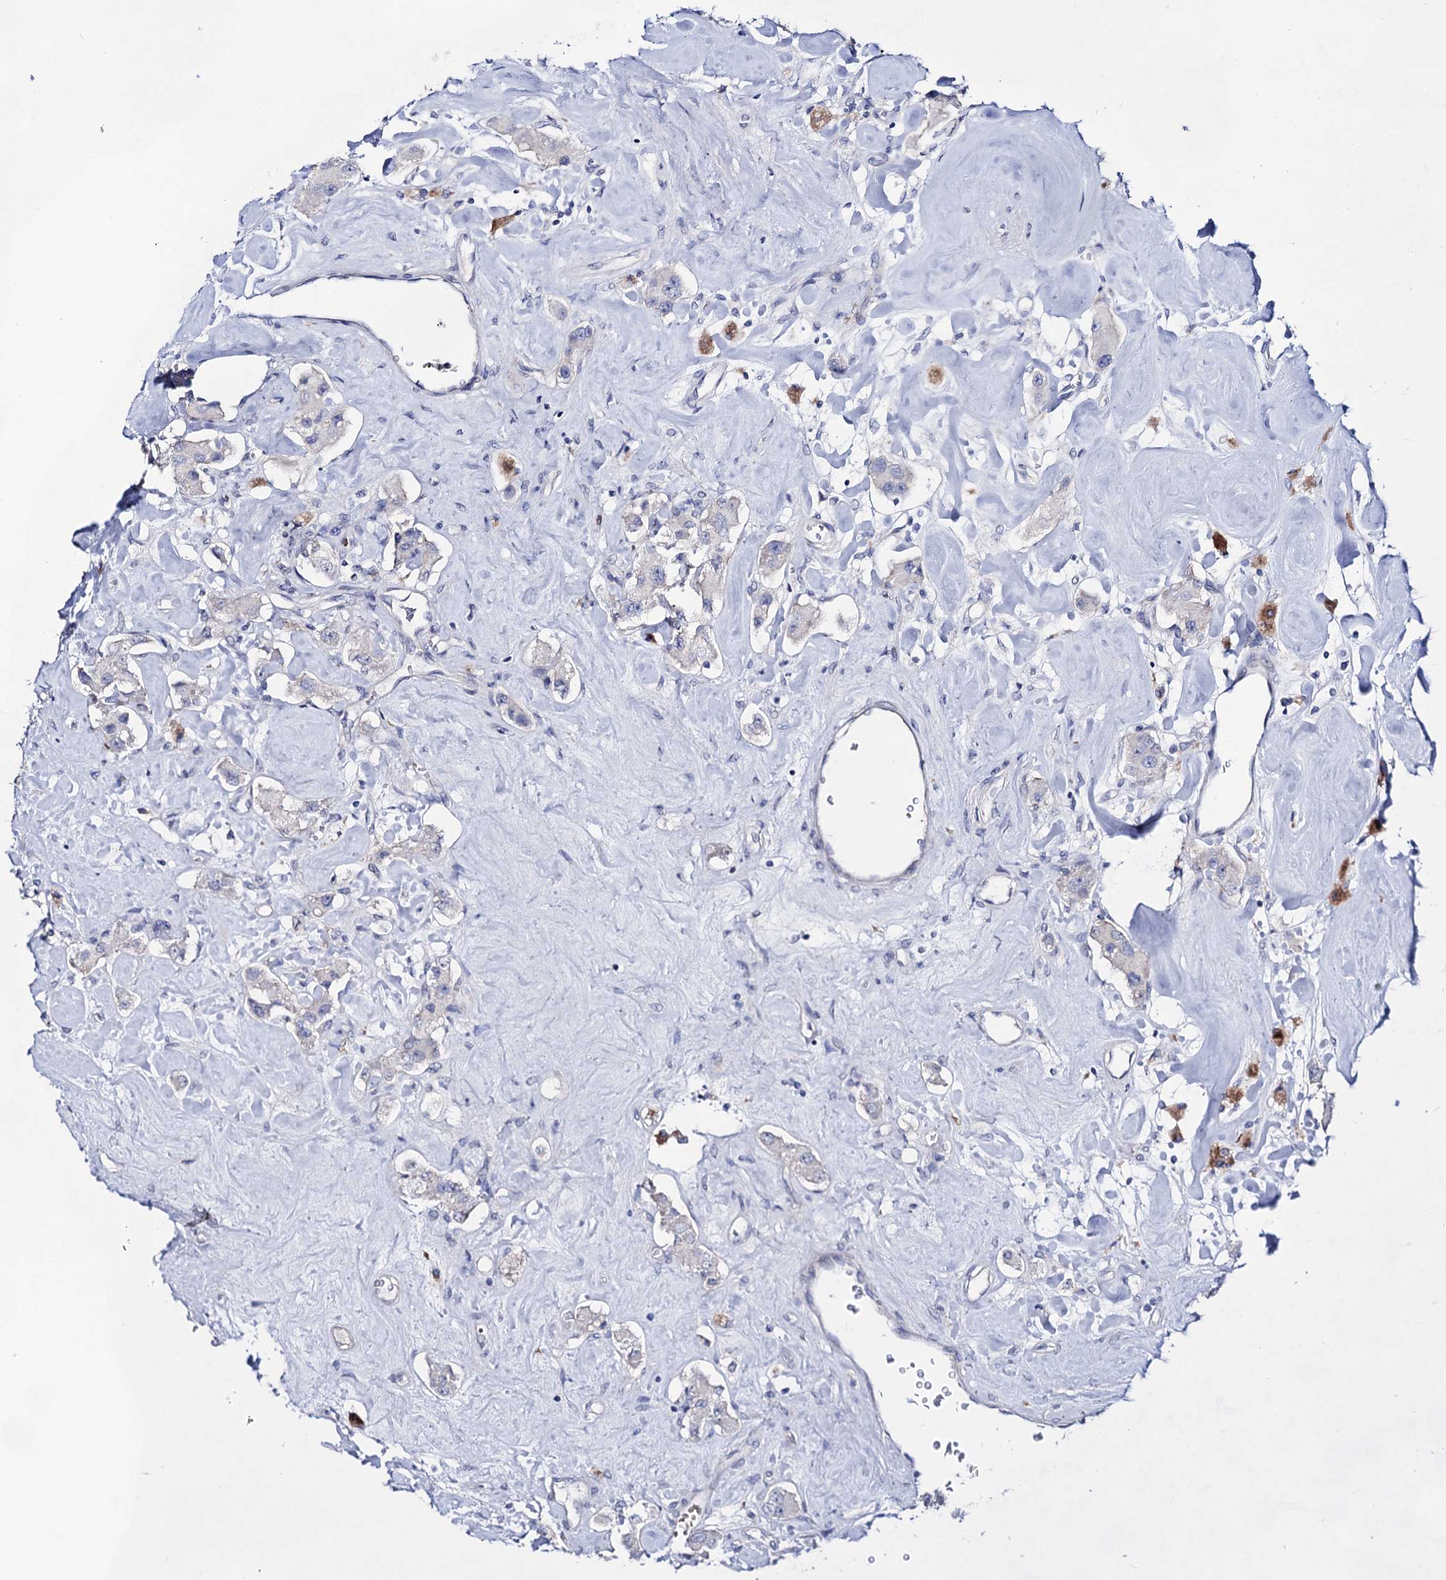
{"staining": {"intensity": "negative", "quantity": "none", "location": "none"}, "tissue": "carcinoid", "cell_type": "Tumor cells", "image_type": "cancer", "snomed": [{"axis": "morphology", "description": "Carcinoid, malignant, NOS"}, {"axis": "topography", "description": "Pancreas"}], "caption": "High magnification brightfield microscopy of carcinoid stained with DAB (3,3'-diaminobenzidine) (brown) and counterstained with hematoxylin (blue): tumor cells show no significant staining. (DAB (3,3'-diaminobenzidine) immunohistochemistry (IHC), high magnification).", "gene": "PLIN1", "patient": {"sex": "male", "age": 41}}